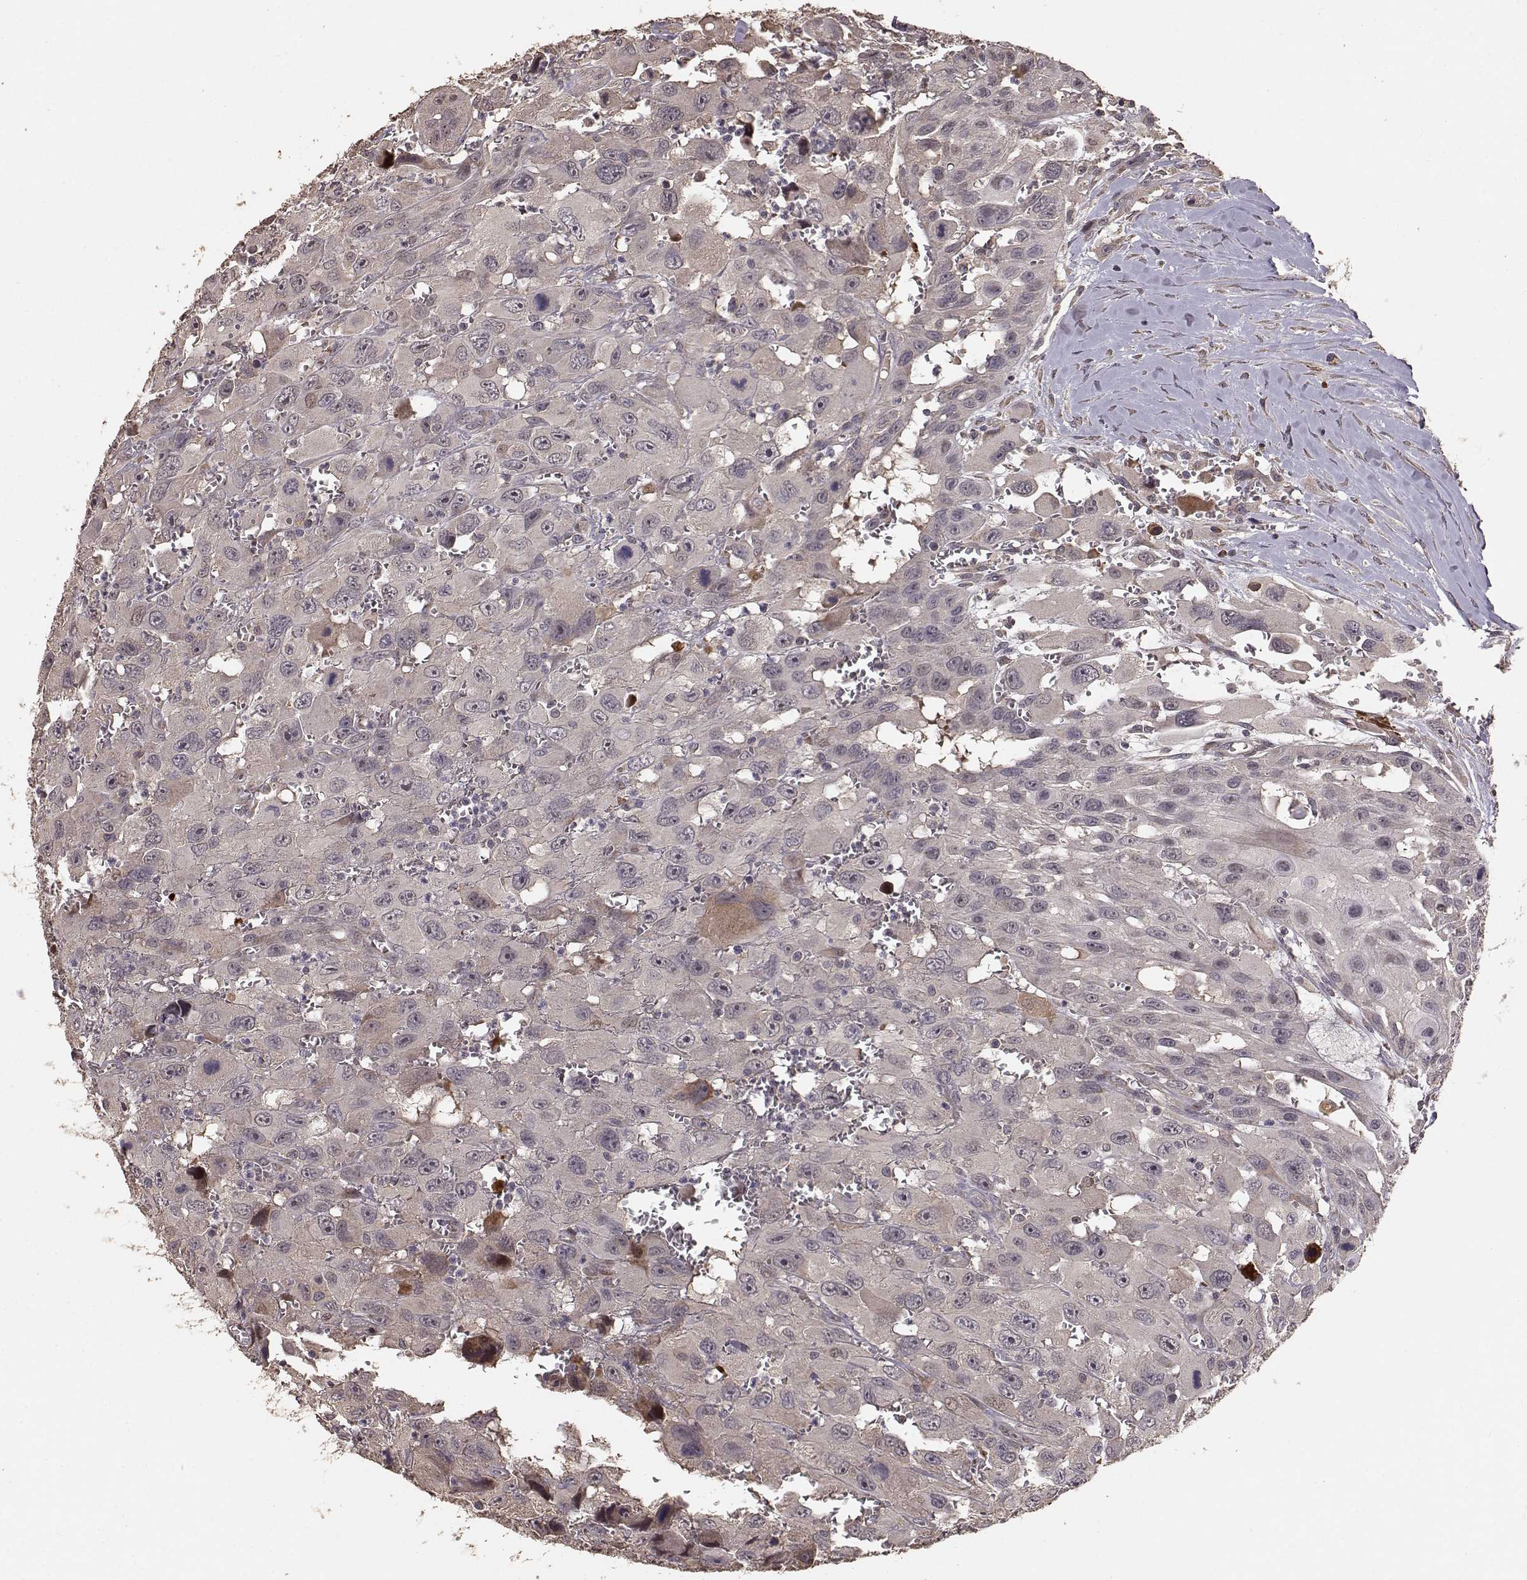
{"staining": {"intensity": "weak", "quantity": ">75%", "location": "cytoplasmic/membranous"}, "tissue": "head and neck cancer", "cell_type": "Tumor cells", "image_type": "cancer", "snomed": [{"axis": "morphology", "description": "Squamous cell carcinoma, NOS"}, {"axis": "morphology", "description": "Squamous cell carcinoma, metastatic, NOS"}, {"axis": "topography", "description": "Oral tissue"}, {"axis": "topography", "description": "Head-Neck"}], "caption": "The micrograph shows immunohistochemical staining of head and neck cancer (squamous cell carcinoma). There is weak cytoplasmic/membranous staining is appreciated in approximately >75% of tumor cells. Nuclei are stained in blue.", "gene": "USP15", "patient": {"sex": "female", "age": 85}}